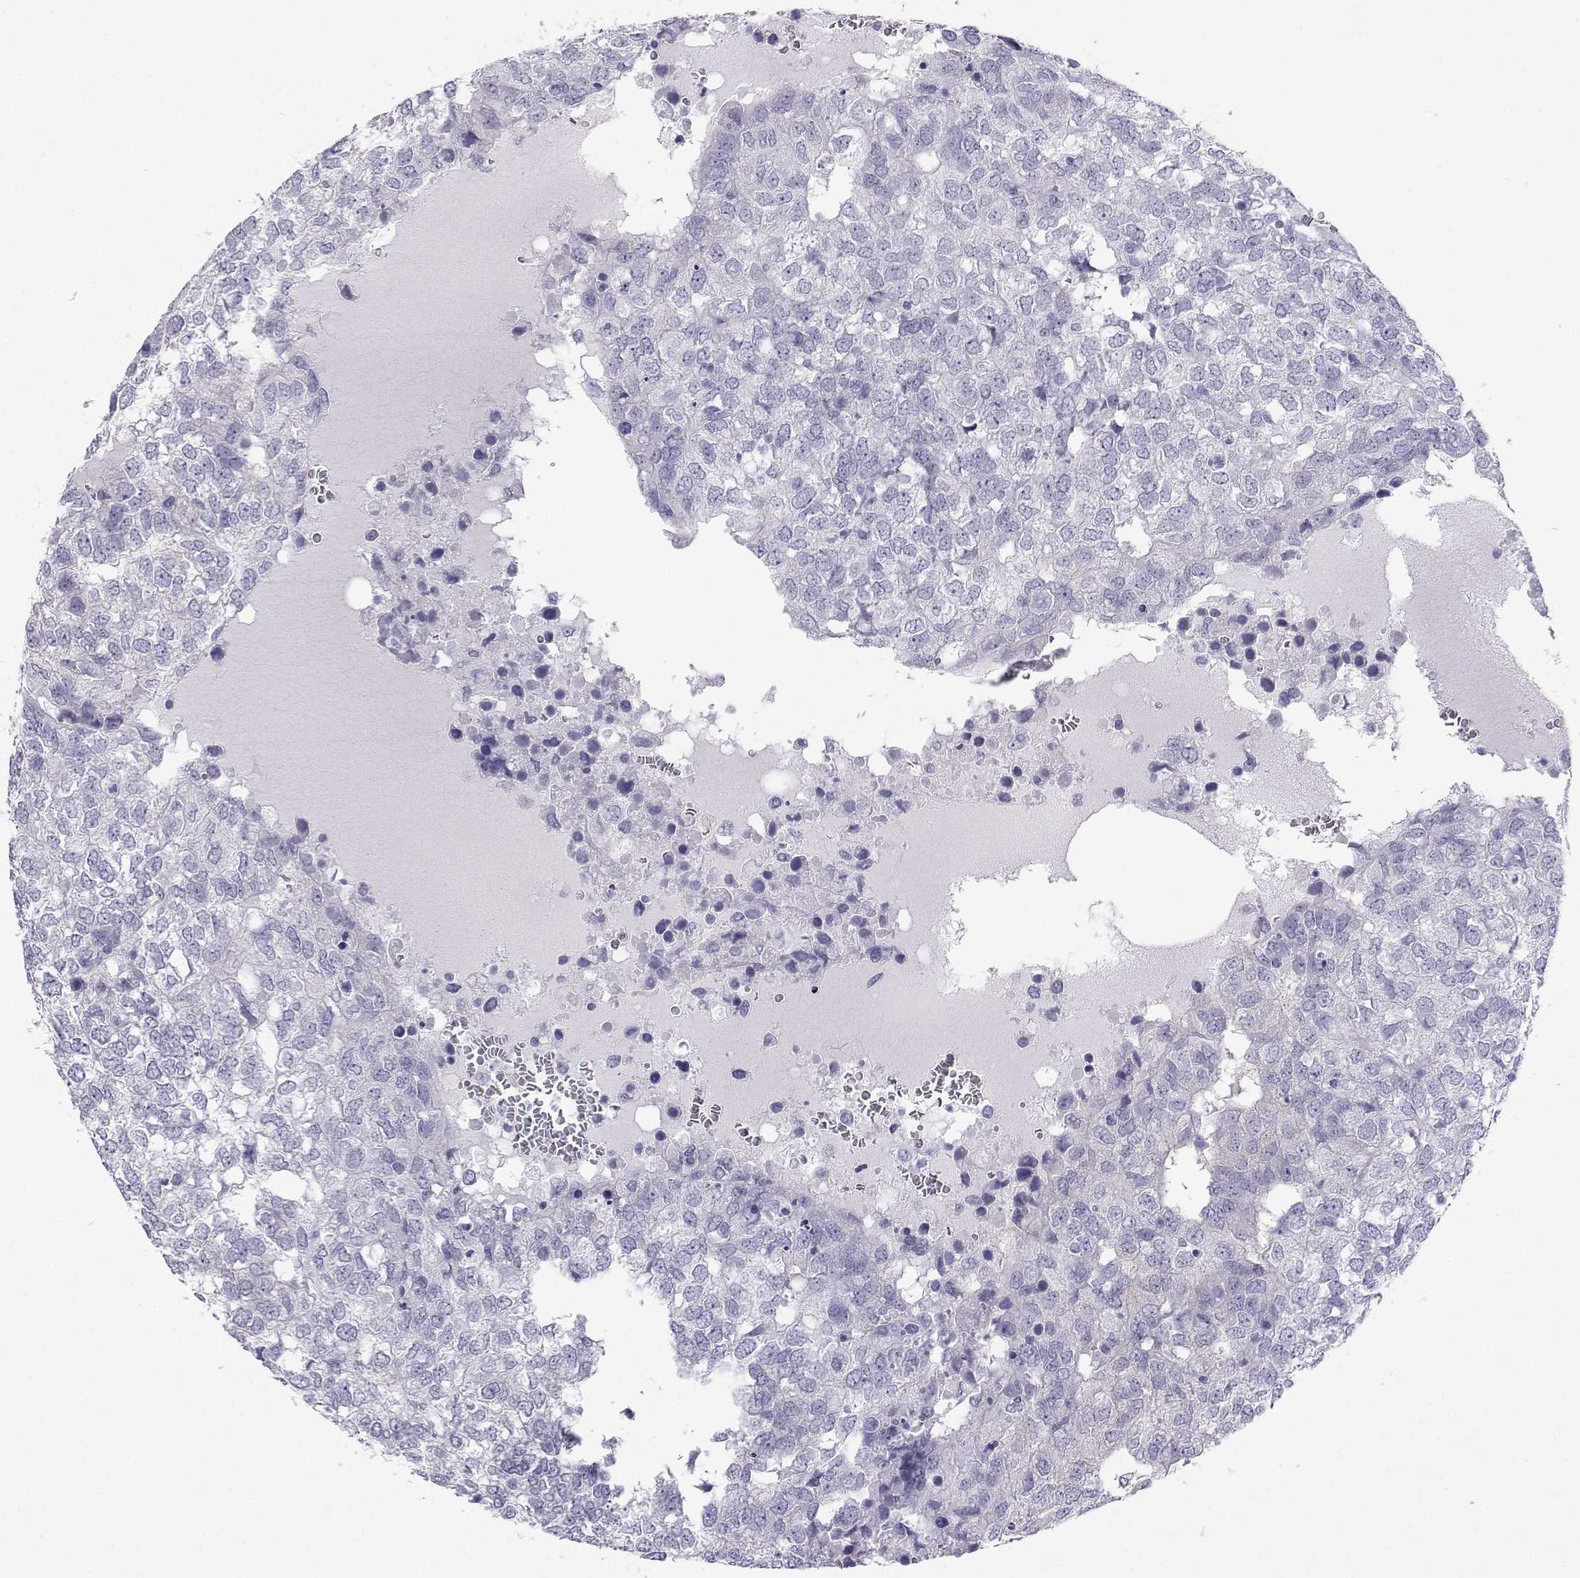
{"staining": {"intensity": "negative", "quantity": "none", "location": "none"}, "tissue": "breast cancer", "cell_type": "Tumor cells", "image_type": "cancer", "snomed": [{"axis": "morphology", "description": "Duct carcinoma"}, {"axis": "topography", "description": "Breast"}], "caption": "There is no significant expression in tumor cells of breast intraductal carcinoma.", "gene": "PLIN4", "patient": {"sex": "female", "age": 30}}